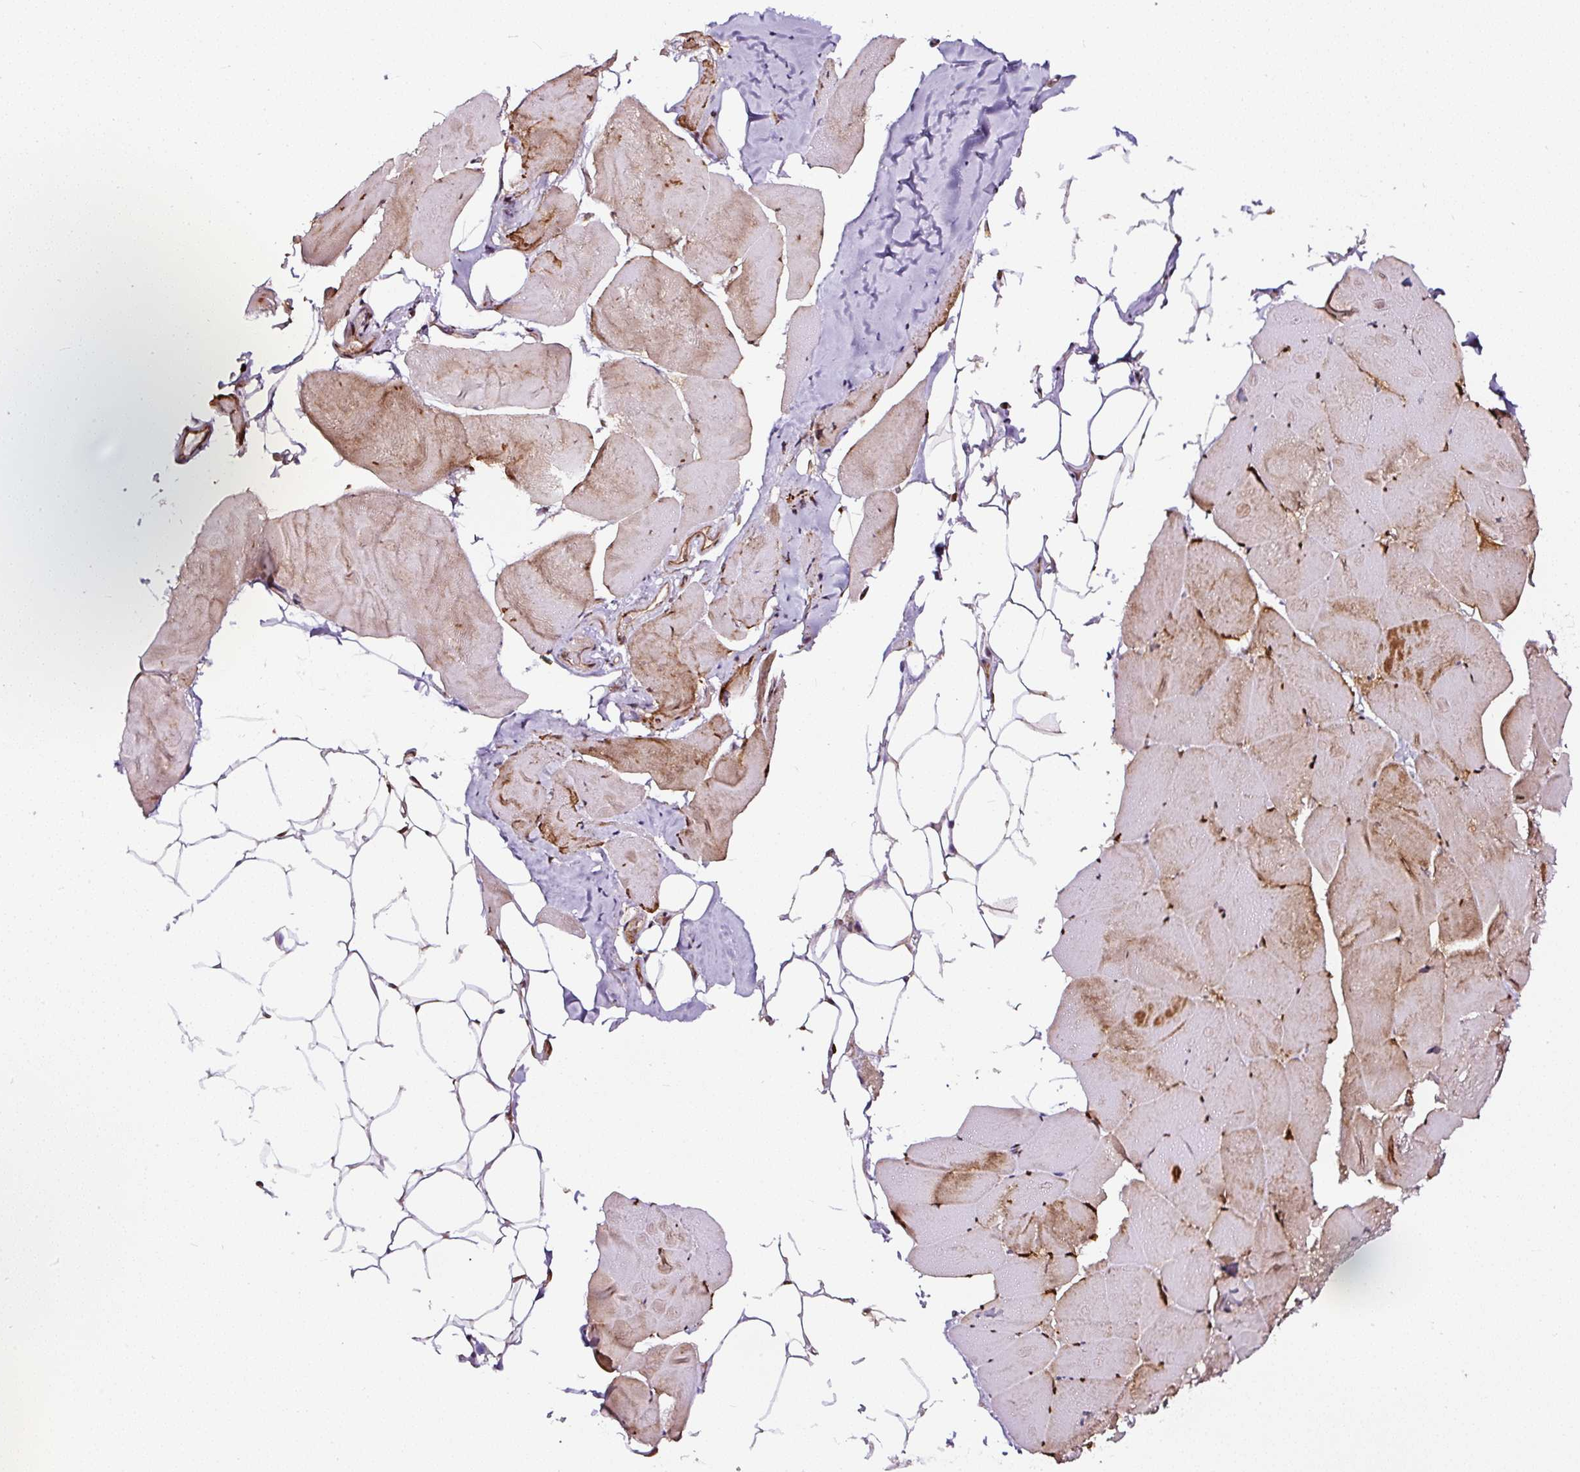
{"staining": {"intensity": "moderate", "quantity": "25%-75%", "location": "cytoplasmic/membranous"}, "tissue": "skeletal muscle", "cell_type": "Myocytes", "image_type": "normal", "snomed": [{"axis": "morphology", "description": "Normal tissue, NOS"}, {"axis": "topography", "description": "Skeletal muscle"}], "caption": "Immunohistochemical staining of normal skeletal muscle exhibits 25%-75% levels of moderate cytoplasmic/membranous protein staining in approximately 25%-75% of myocytes. The protein is stained brown, and the nuclei are stained in blue (DAB IHC with brightfield microscopy, high magnification).", "gene": "KDM4E", "patient": {"sex": "female", "age": 64}}